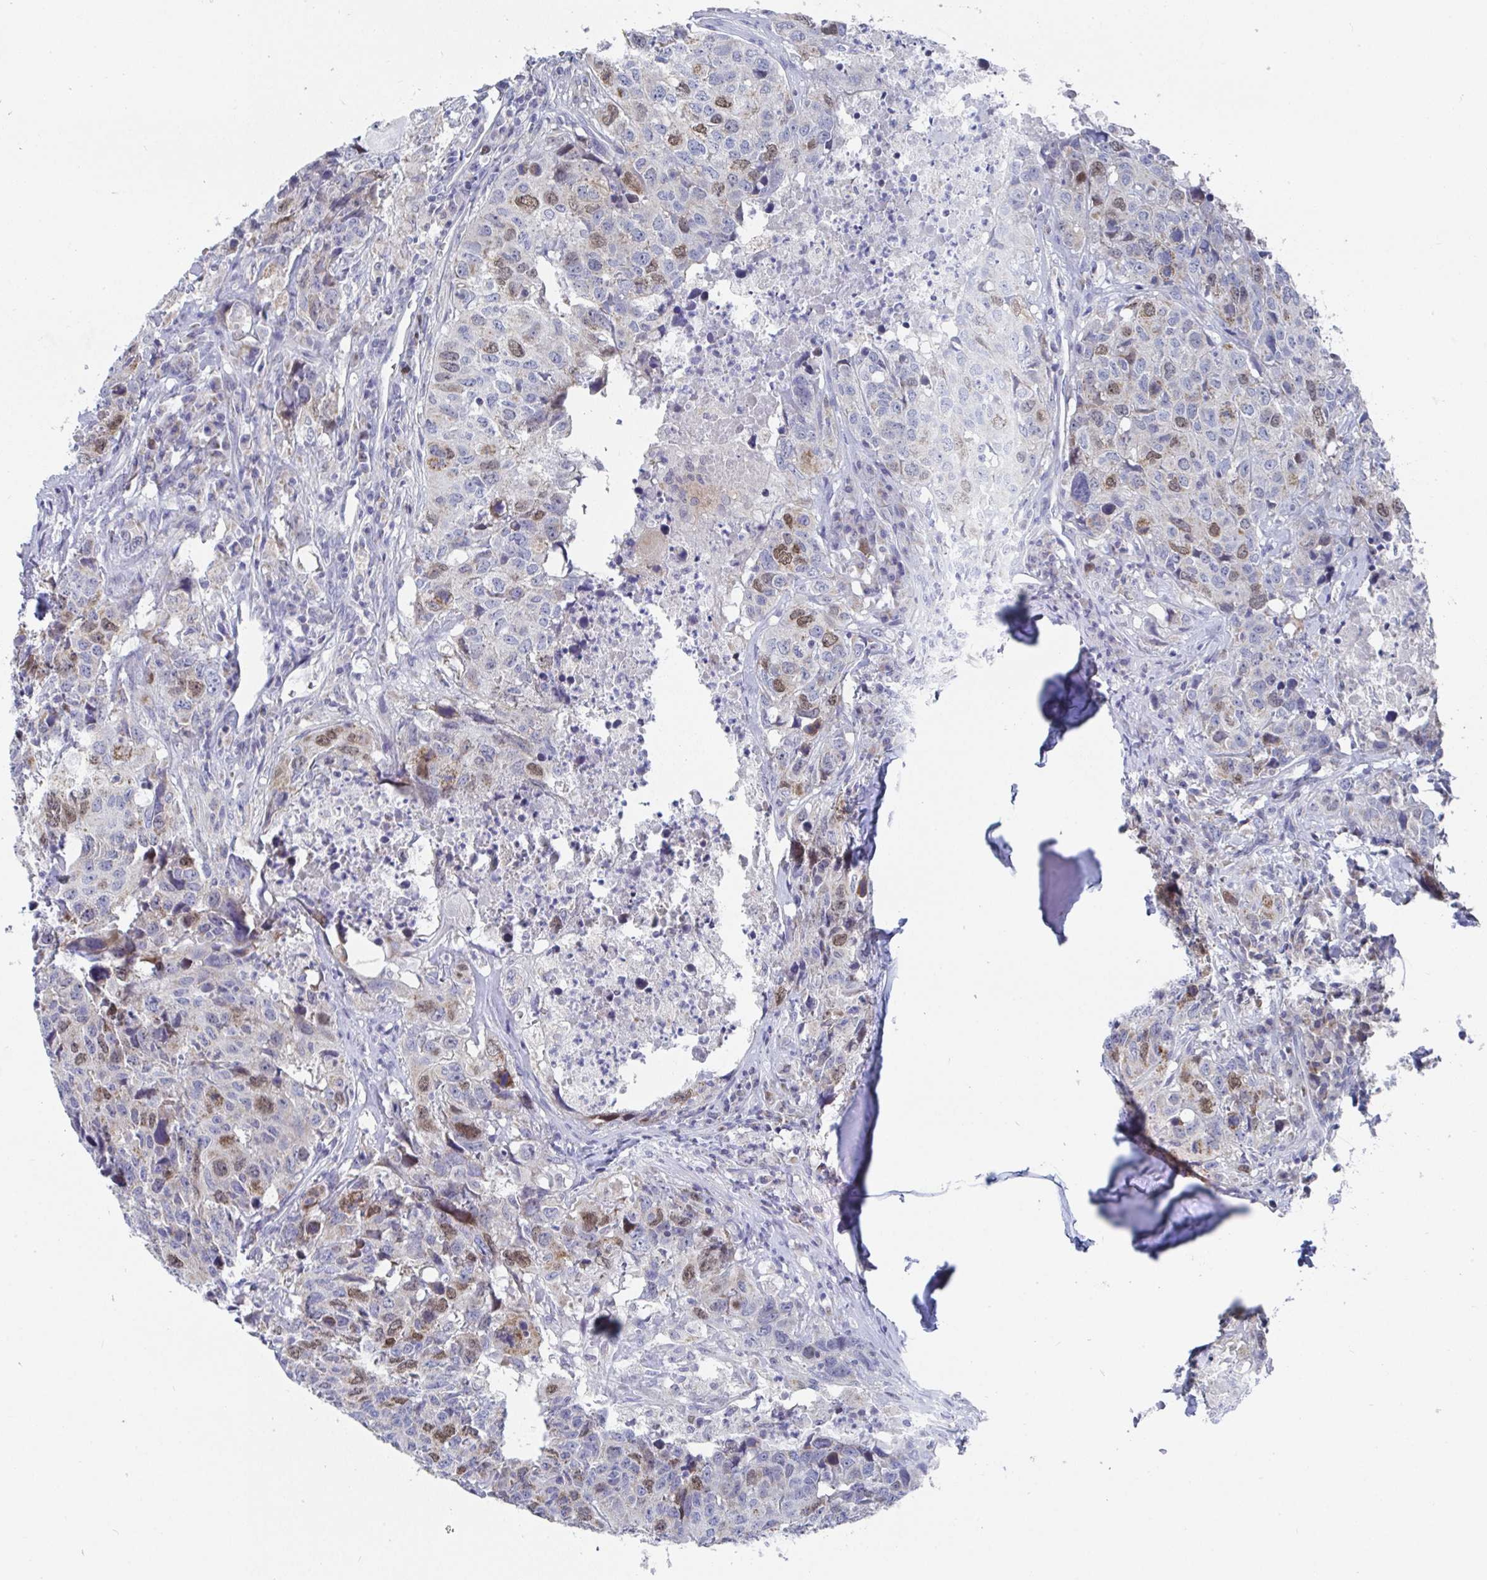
{"staining": {"intensity": "moderate", "quantity": "<25%", "location": "nuclear"}, "tissue": "head and neck cancer", "cell_type": "Tumor cells", "image_type": "cancer", "snomed": [{"axis": "morphology", "description": "Normal tissue, NOS"}, {"axis": "morphology", "description": "Squamous cell carcinoma, NOS"}, {"axis": "topography", "description": "Skeletal muscle"}, {"axis": "topography", "description": "Vascular tissue"}, {"axis": "topography", "description": "Peripheral nerve tissue"}, {"axis": "topography", "description": "Head-Neck"}], "caption": "There is low levels of moderate nuclear positivity in tumor cells of head and neck cancer, as demonstrated by immunohistochemical staining (brown color).", "gene": "ATP5F1C", "patient": {"sex": "male", "age": 66}}